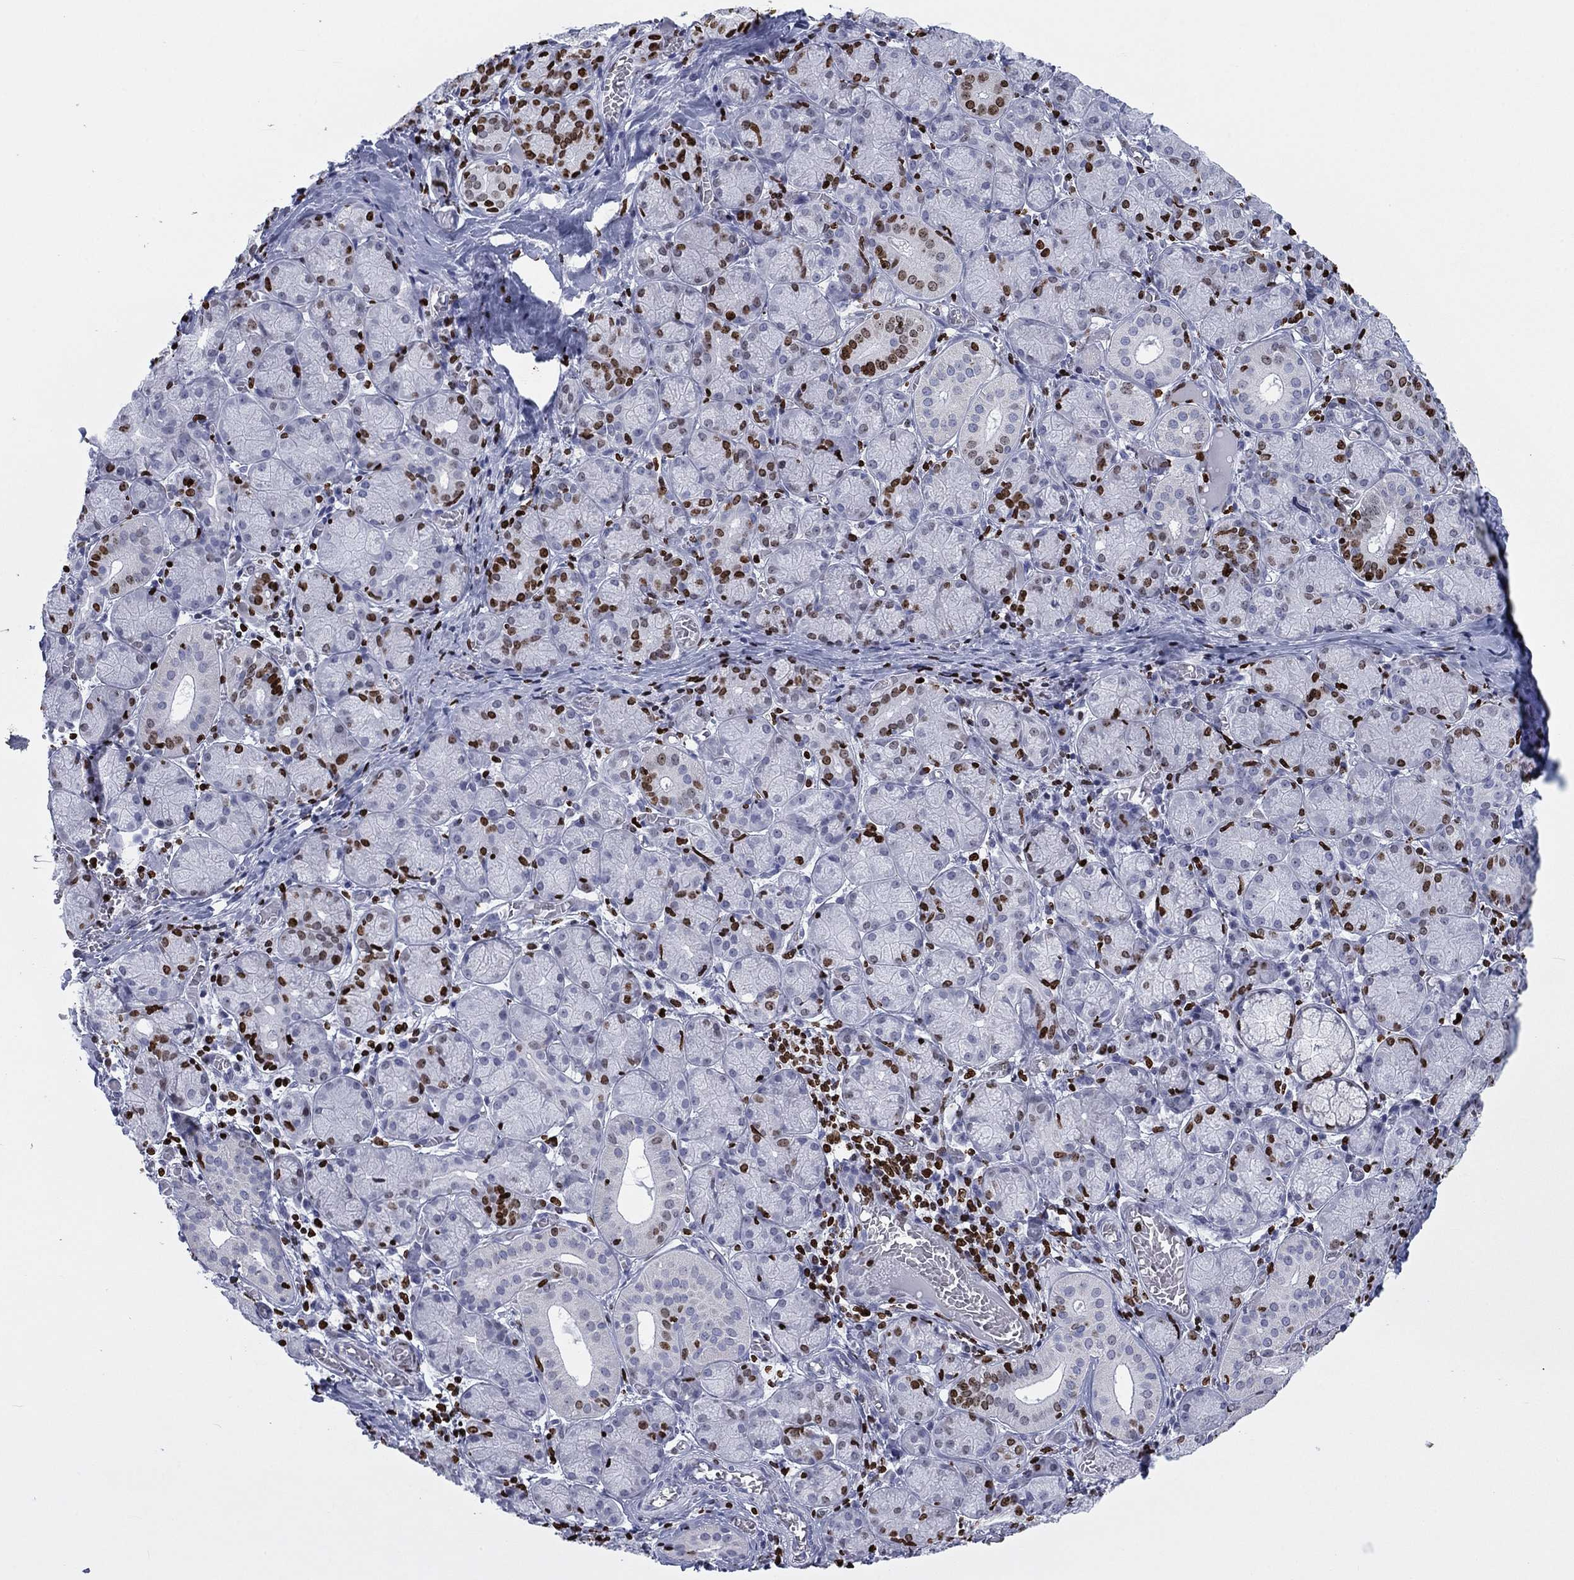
{"staining": {"intensity": "strong", "quantity": "<25%", "location": "nuclear"}, "tissue": "salivary gland", "cell_type": "Glandular cells", "image_type": "normal", "snomed": [{"axis": "morphology", "description": "Normal tissue, NOS"}, {"axis": "topography", "description": "Salivary gland"}, {"axis": "topography", "description": "Peripheral nerve tissue"}], "caption": "The micrograph shows a brown stain indicating the presence of a protein in the nuclear of glandular cells in salivary gland.", "gene": "H1", "patient": {"sex": "female", "age": 24}}